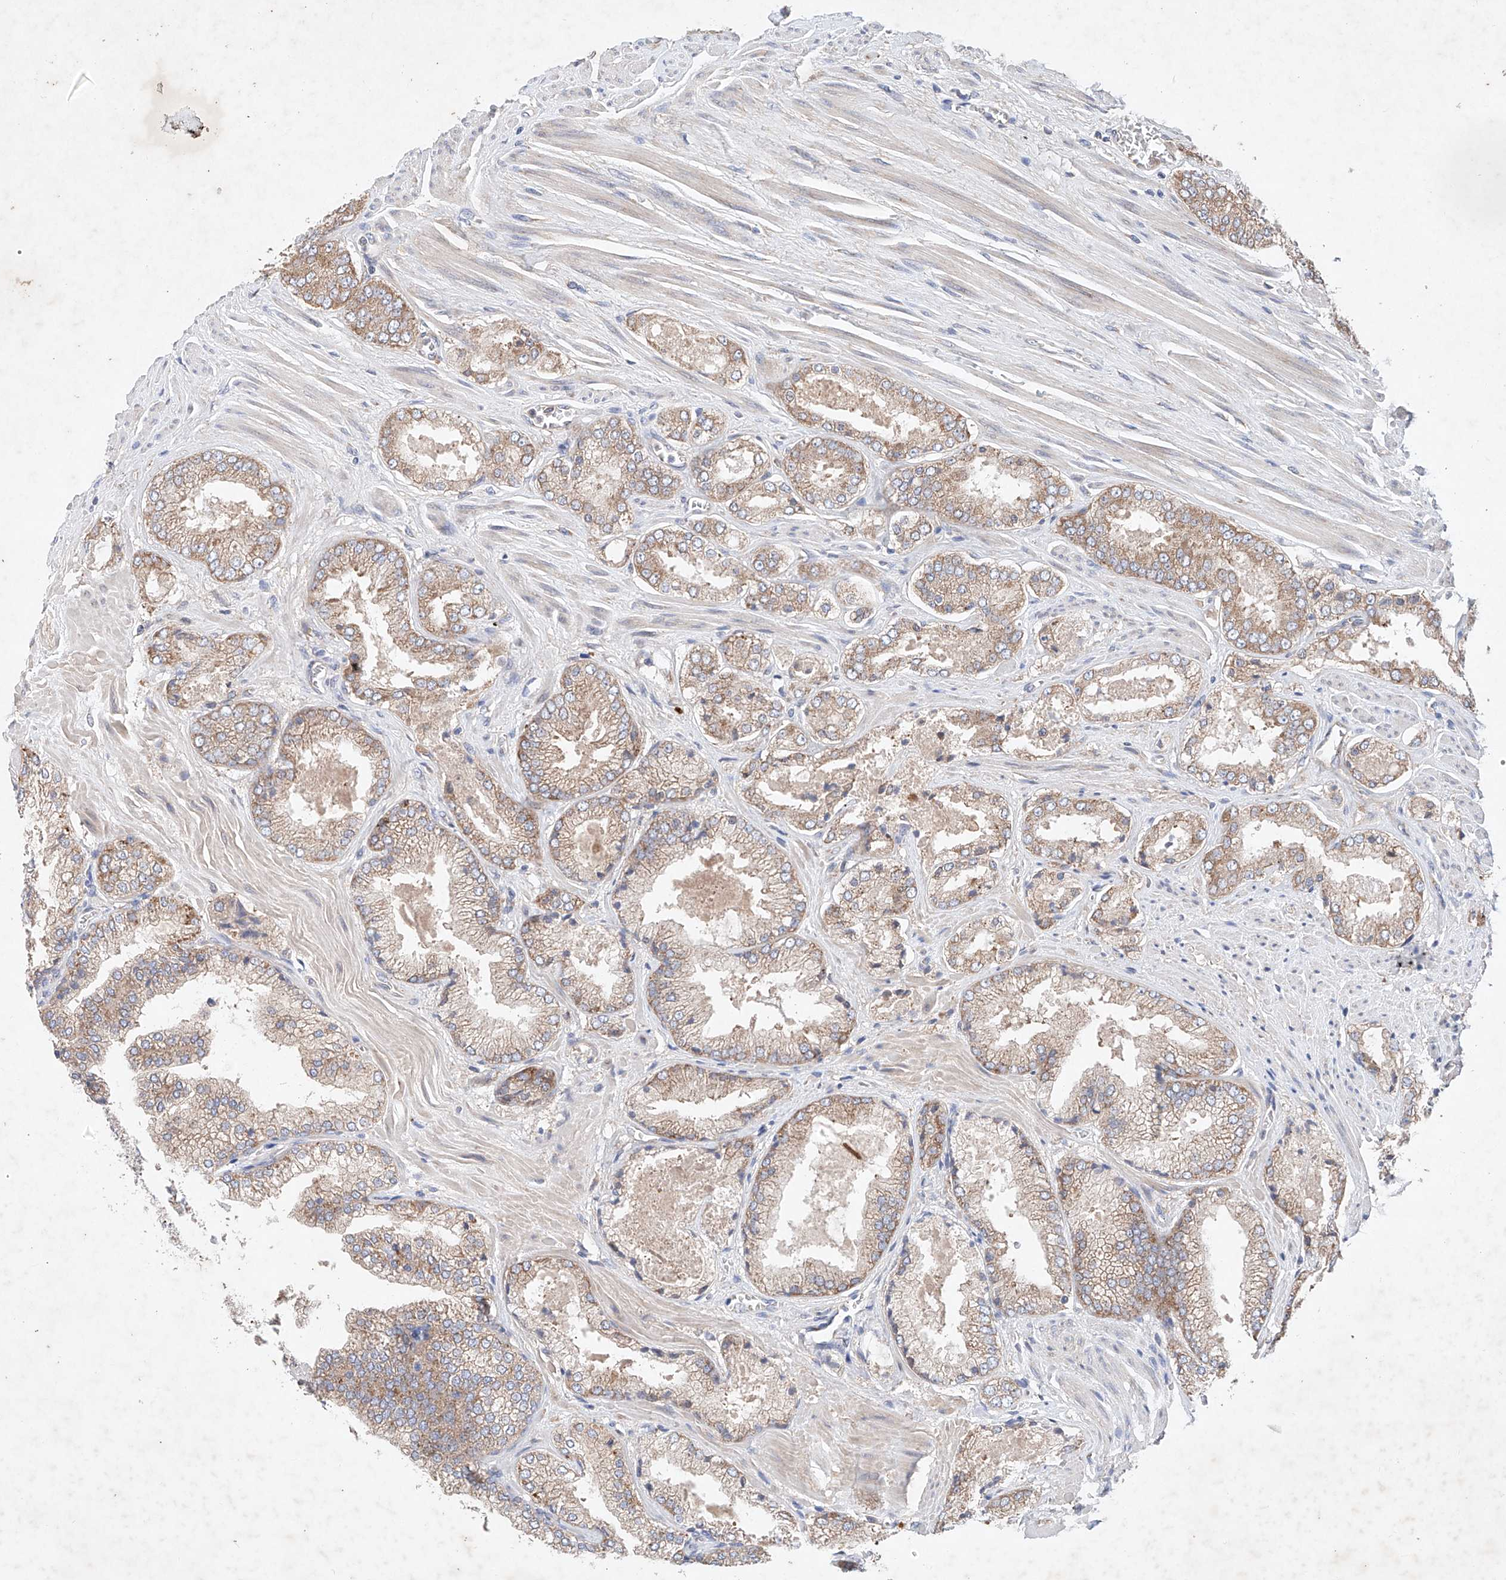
{"staining": {"intensity": "weak", "quantity": ">75%", "location": "cytoplasmic/membranous"}, "tissue": "prostate cancer", "cell_type": "Tumor cells", "image_type": "cancer", "snomed": [{"axis": "morphology", "description": "Adenocarcinoma, High grade"}, {"axis": "topography", "description": "Prostate"}], "caption": "Protein staining reveals weak cytoplasmic/membranous staining in about >75% of tumor cells in prostate cancer. The protein is shown in brown color, while the nuclei are stained blue.", "gene": "FASTK", "patient": {"sex": "male", "age": 58}}